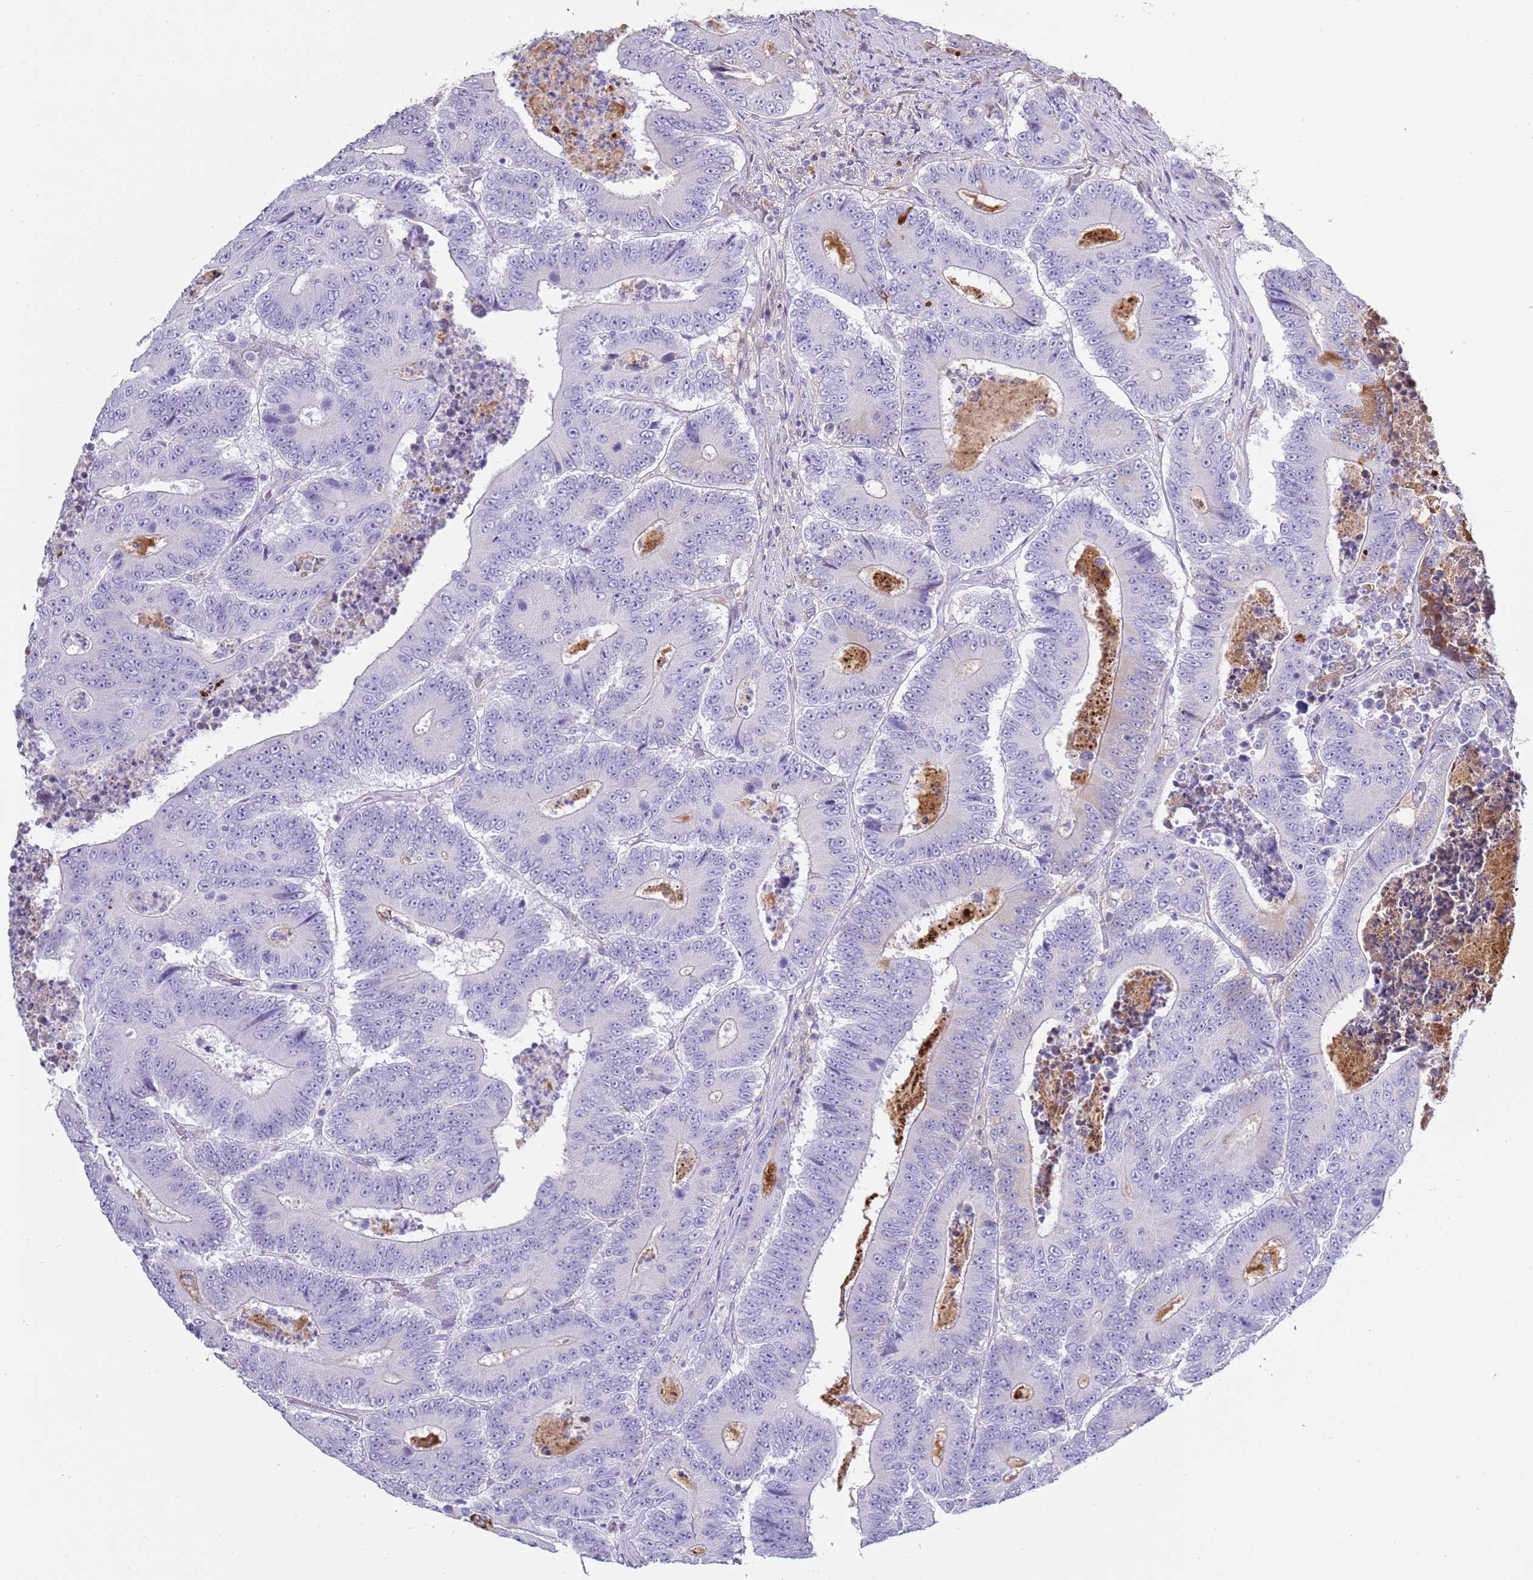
{"staining": {"intensity": "negative", "quantity": "none", "location": "none"}, "tissue": "colorectal cancer", "cell_type": "Tumor cells", "image_type": "cancer", "snomed": [{"axis": "morphology", "description": "Adenocarcinoma, NOS"}, {"axis": "topography", "description": "Colon"}], "caption": "Immunohistochemical staining of colorectal adenocarcinoma shows no significant positivity in tumor cells.", "gene": "ABHD17C", "patient": {"sex": "male", "age": 83}}